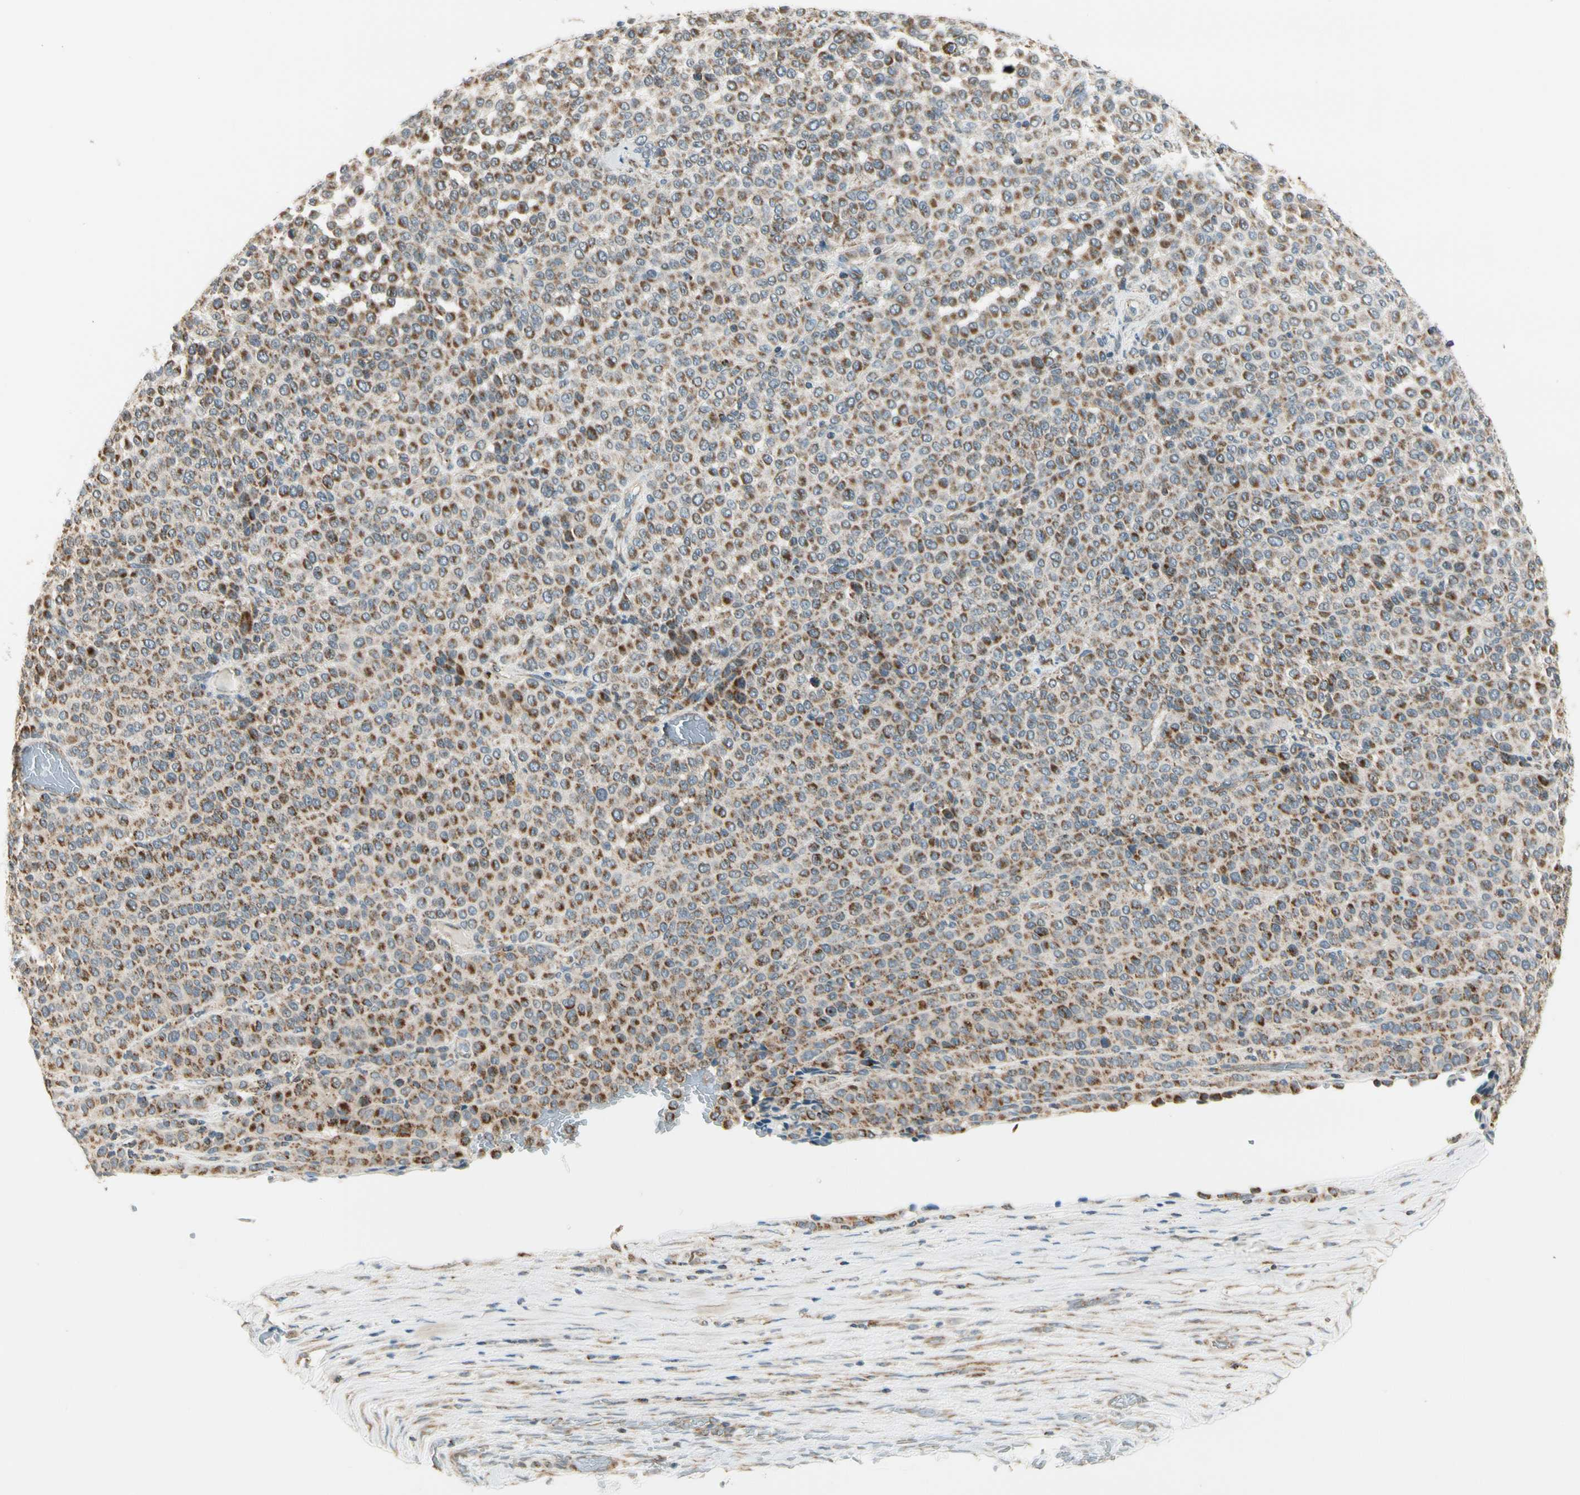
{"staining": {"intensity": "moderate", "quantity": ">75%", "location": "cytoplasmic/membranous"}, "tissue": "melanoma", "cell_type": "Tumor cells", "image_type": "cancer", "snomed": [{"axis": "morphology", "description": "Malignant melanoma, Metastatic site"}, {"axis": "topography", "description": "Pancreas"}], "caption": "Tumor cells demonstrate medium levels of moderate cytoplasmic/membranous positivity in about >75% of cells in melanoma.", "gene": "EPHB3", "patient": {"sex": "female", "age": 30}}